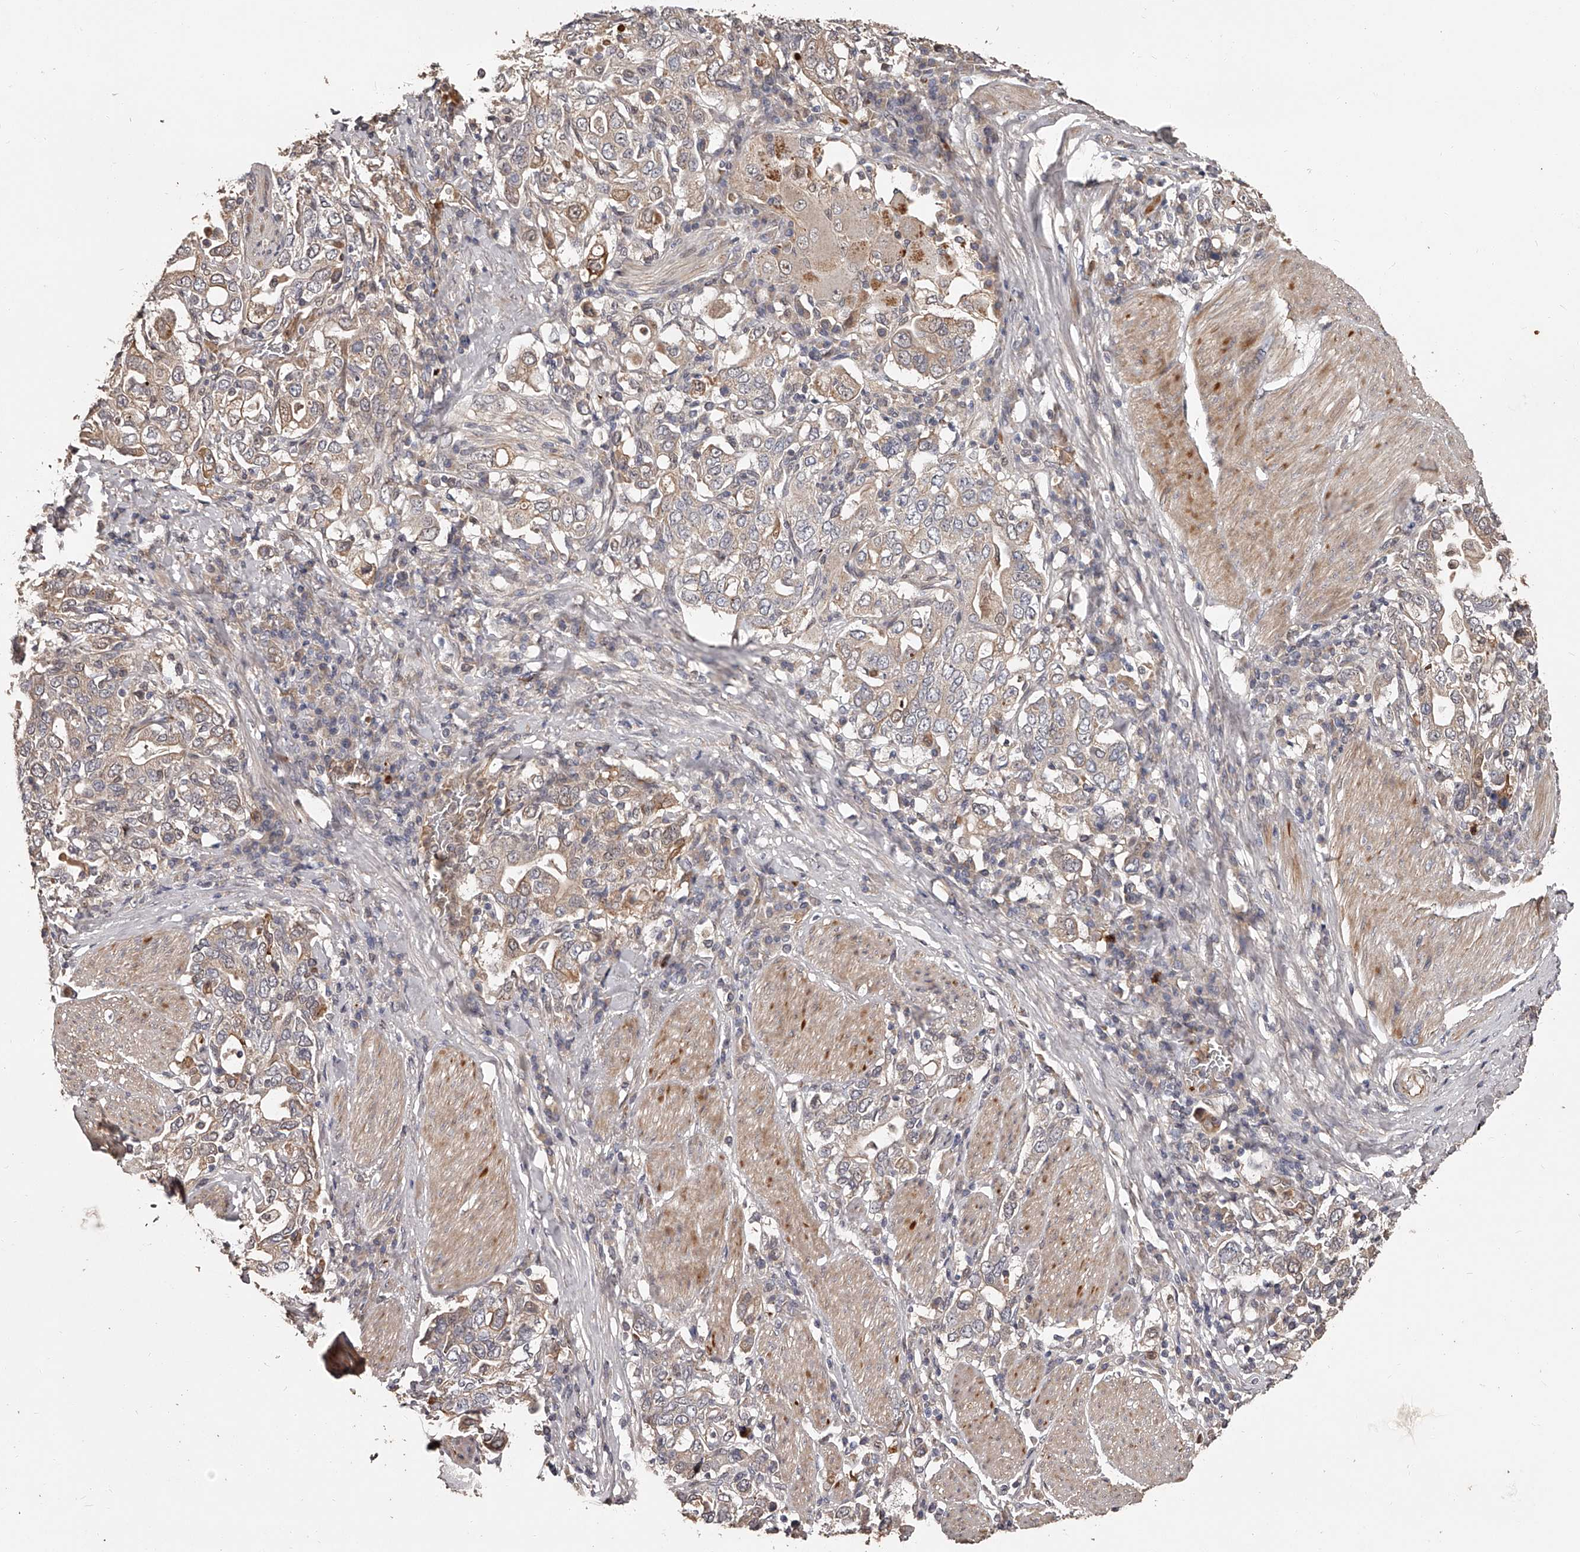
{"staining": {"intensity": "moderate", "quantity": "25%-75%", "location": "cytoplasmic/membranous"}, "tissue": "stomach cancer", "cell_type": "Tumor cells", "image_type": "cancer", "snomed": [{"axis": "morphology", "description": "Adenocarcinoma, NOS"}, {"axis": "topography", "description": "Stomach, upper"}], "caption": "Adenocarcinoma (stomach) stained for a protein demonstrates moderate cytoplasmic/membranous positivity in tumor cells.", "gene": "URGCP", "patient": {"sex": "male", "age": 62}}